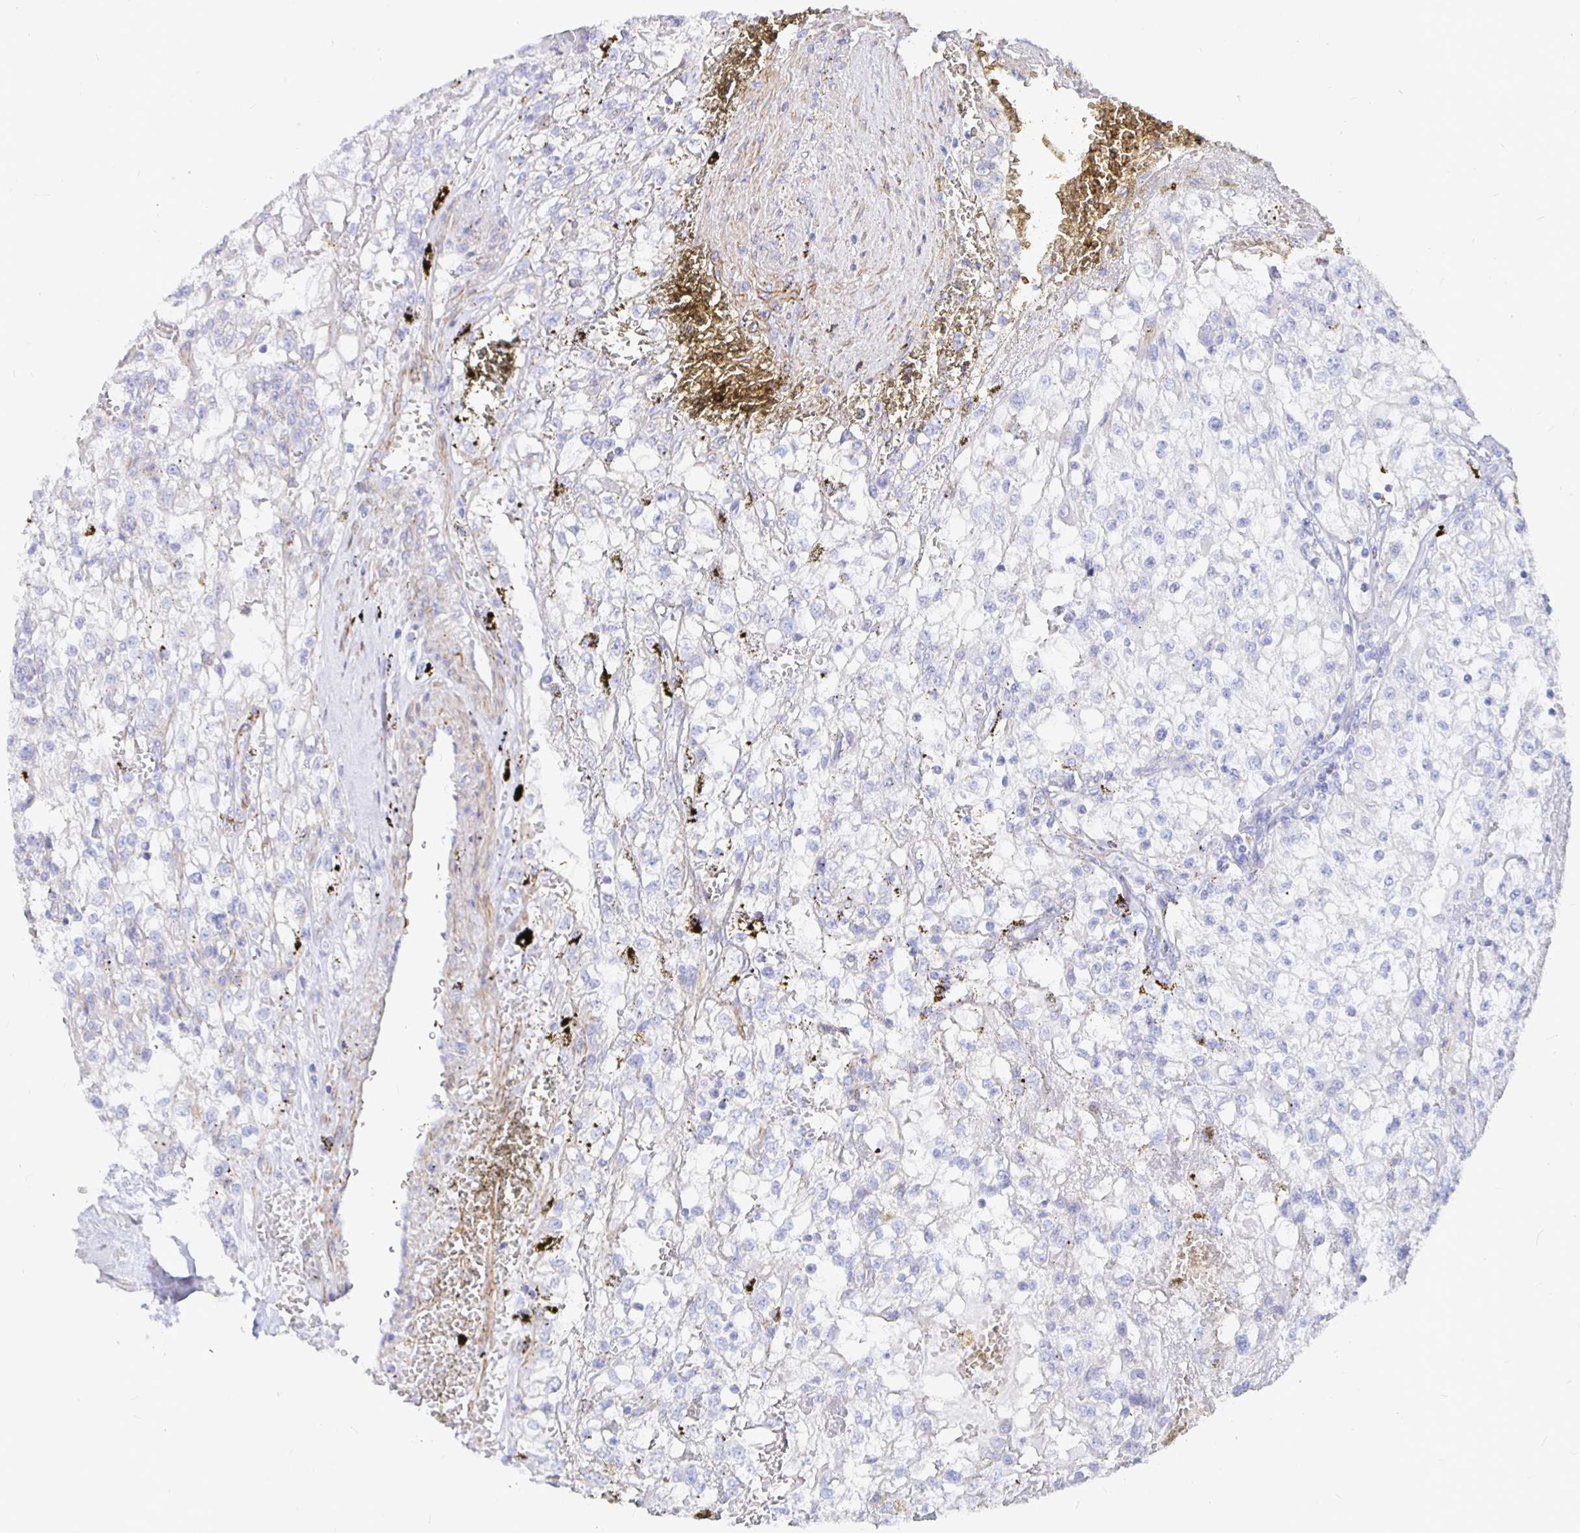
{"staining": {"intensity": "negative", "quantity": "none", "location": "none"}, "tissue": "renal cancer", "cell_type": "Tumor cells", "image_type": "cancer", "snomed": [{"axis": "morphology", "description": "Adenocarcinoma, NOS"}, {"axis": "topography", "description": "Kidney"}], "caption": "IHC image of adenocarcinoma (renal) stained for a protein (brown), which displays no staining in tumor cells.", "gene": "COX16", "patient": {"sex": "female", "age": 74}}